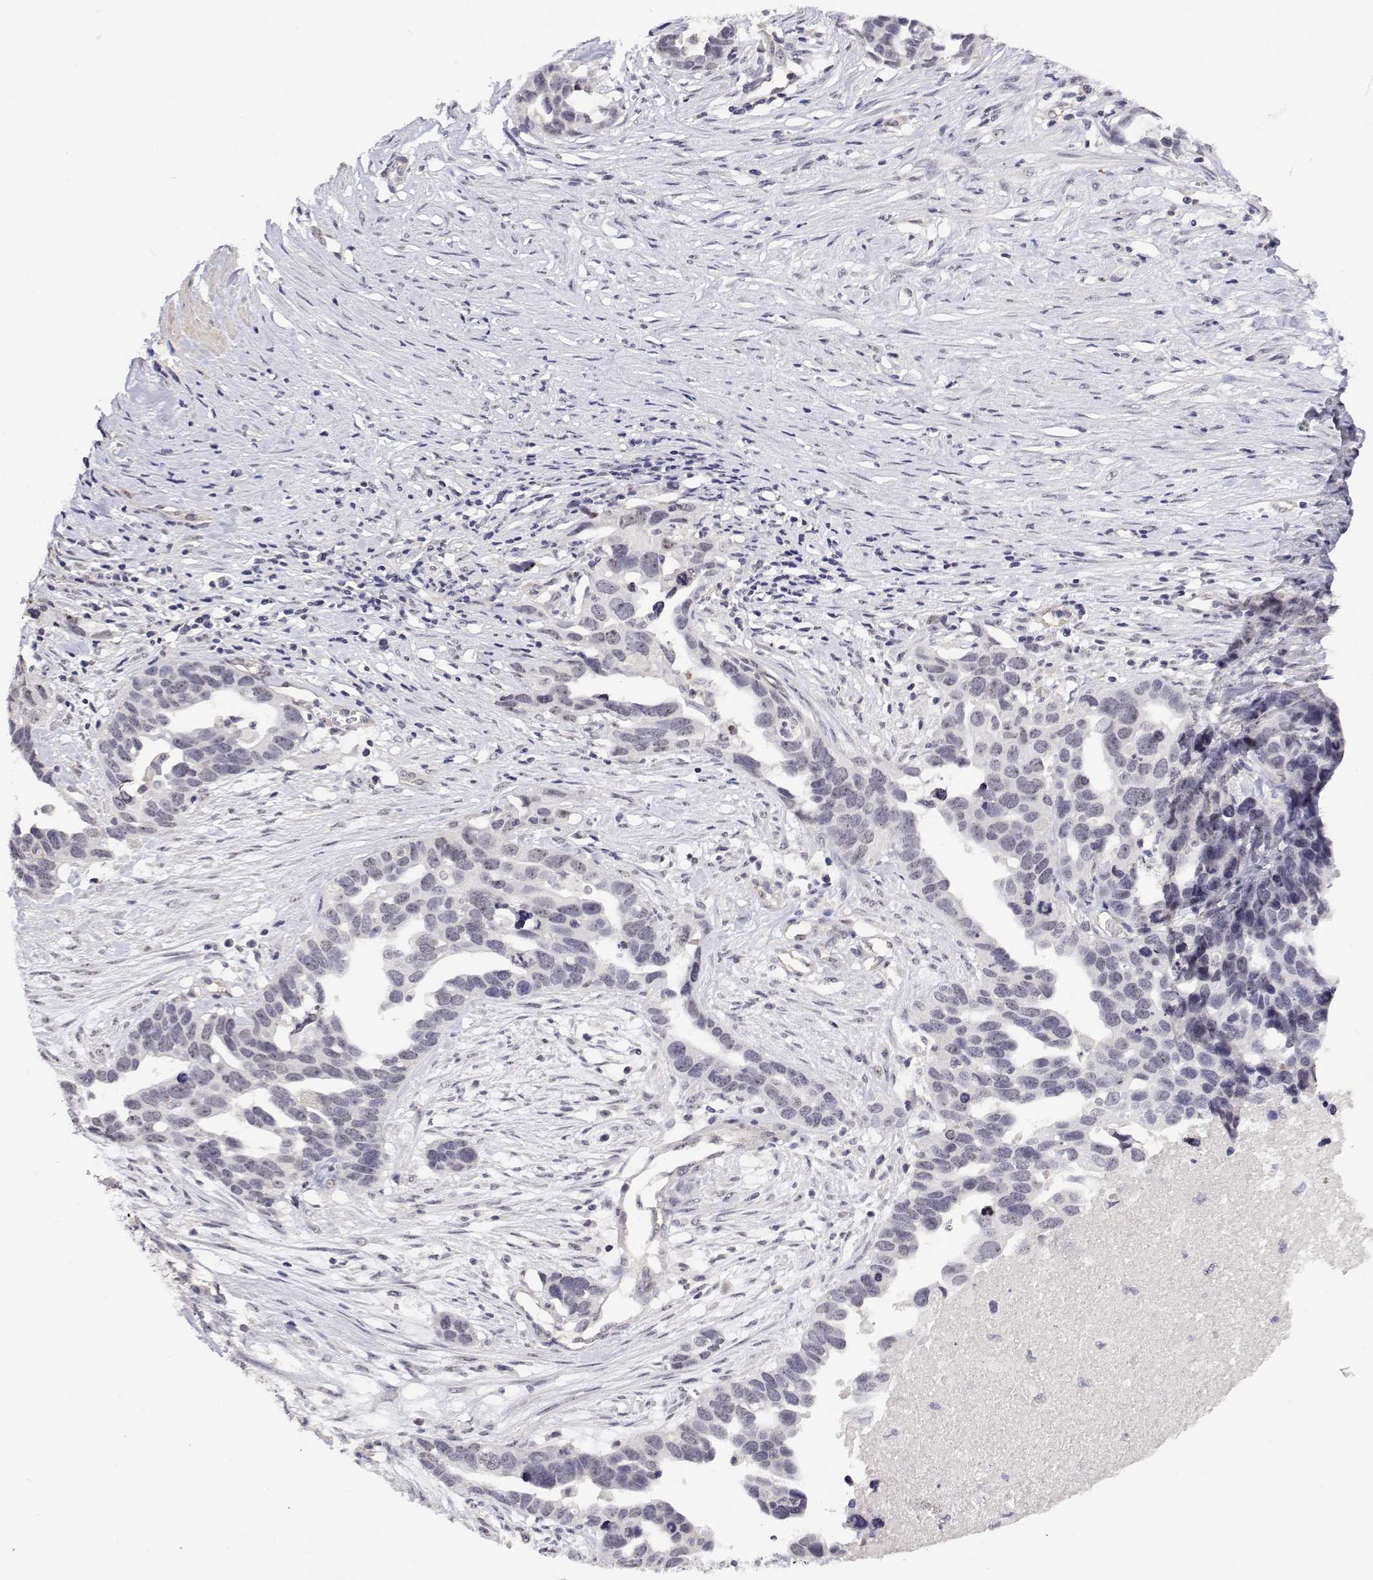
{"staining": {"intensity": "negative", "quantity": "none", "location": "none"}, "tissue": "ovarian cancer", "cell_type": "Tumor cells", "image_type": "cancer", "snomed": [{"axis": "morphology", "description": "Cystadenocarcinoma, serous, NOS"}, {"axis": "topography", "description": "Ovary"}], "caption": "There is no significant expression in tumor cells of serous cystadenocarcinoma (ovarian).", "gene": "NHP2", "patient": {"sex": "female", "age": 54}}